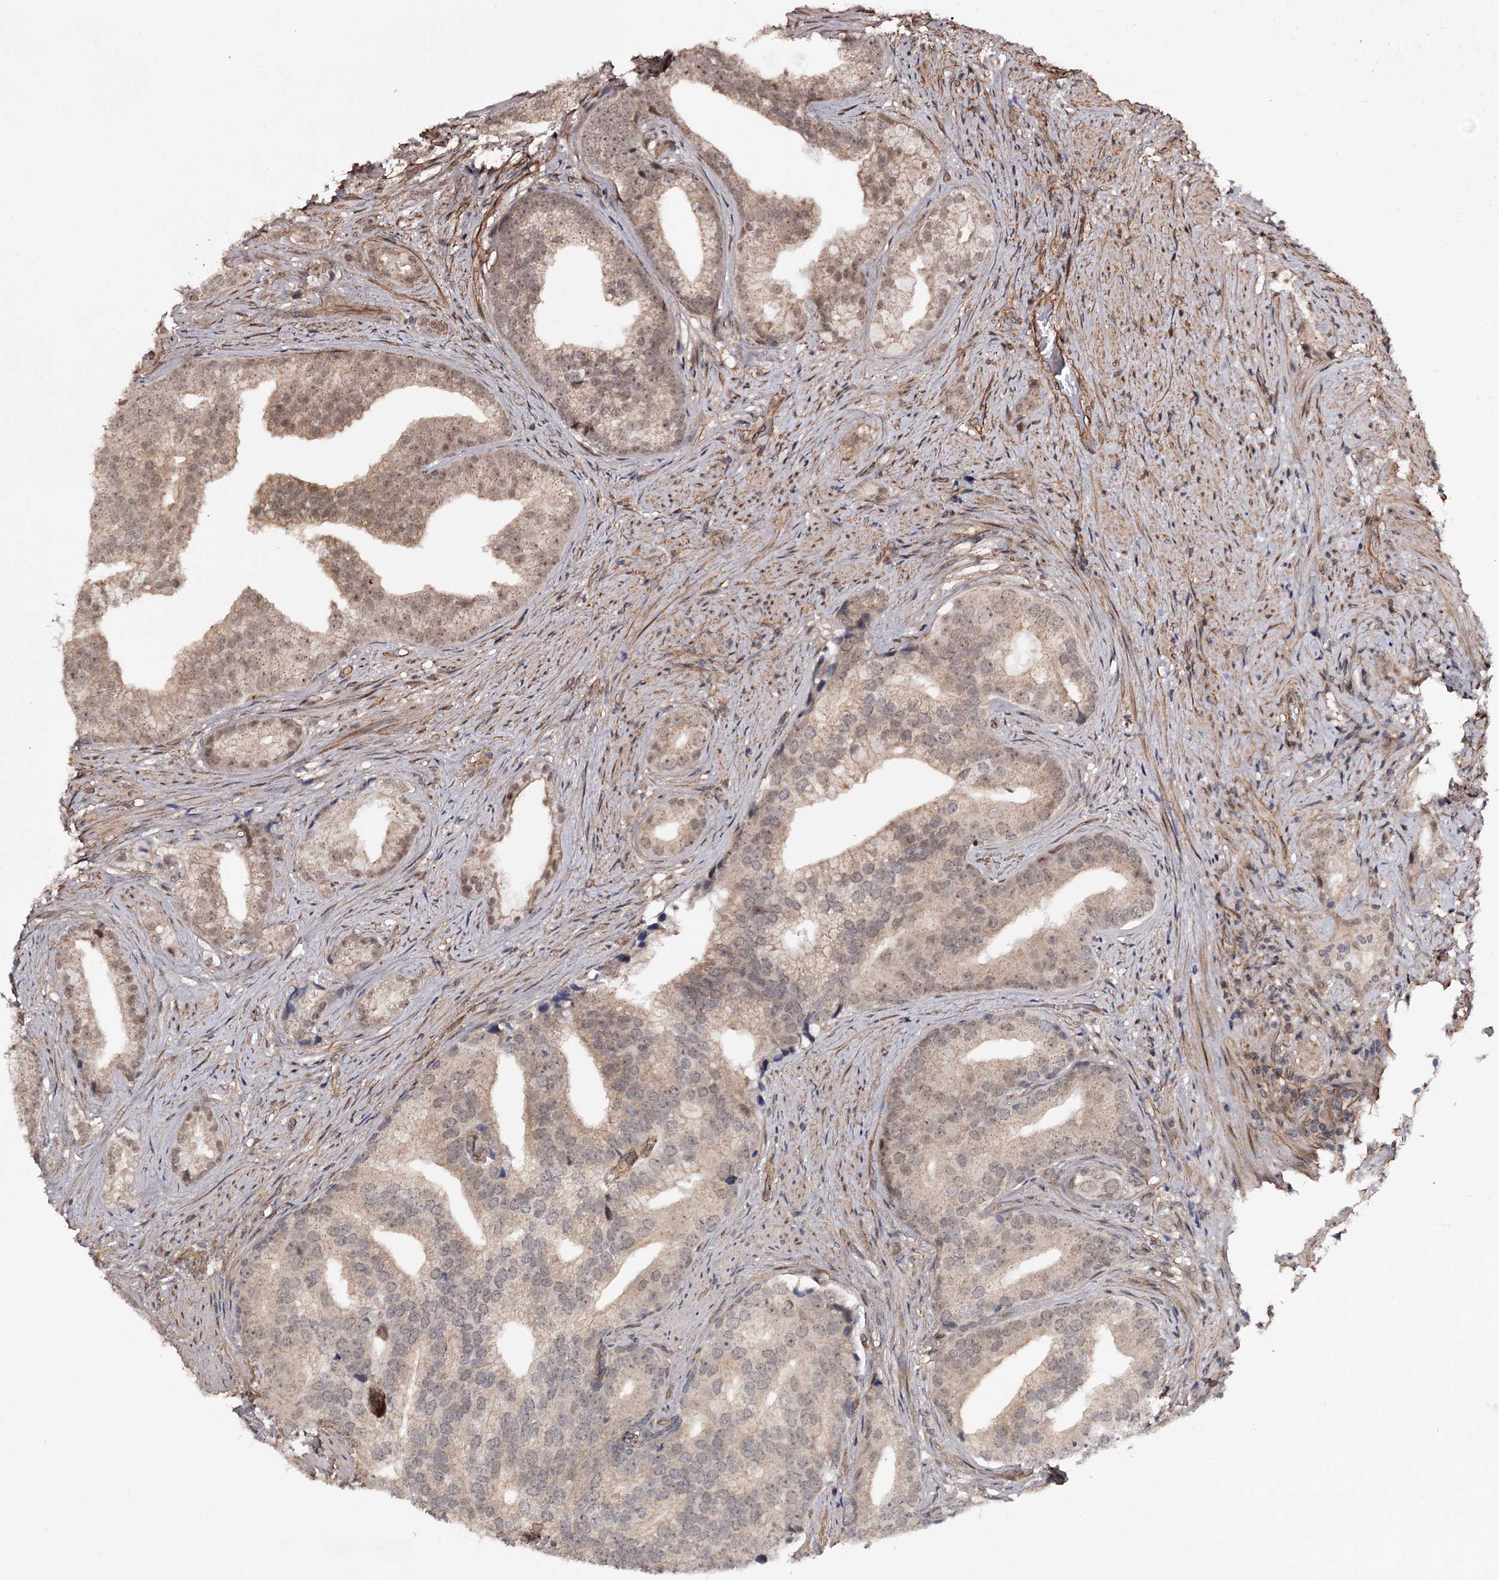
{"staining": {"intensity": "moderate", "quantity": "25%-75%", "location": "cytoplasmic/membranous,nuclear"}, "tissue": "prostate cancer", "cell_type": "Tumor cells", "image_type": "cancer", "snomed": [{"axis": "morphology", "description": "Adenocarcinoma, Low grade"}, {"axis": "topography", "description": "Prostate"}], "caption": "This is an image of immunohistochemistry (IHC) staining of adenocarcinoma (low-grade) (prostate), which shows moderate positivity in the cytoplasmic/membranous and nuclear of tumor cells.", "gene": "TTC33", "patient": {"sex": "male", "age": 71}}